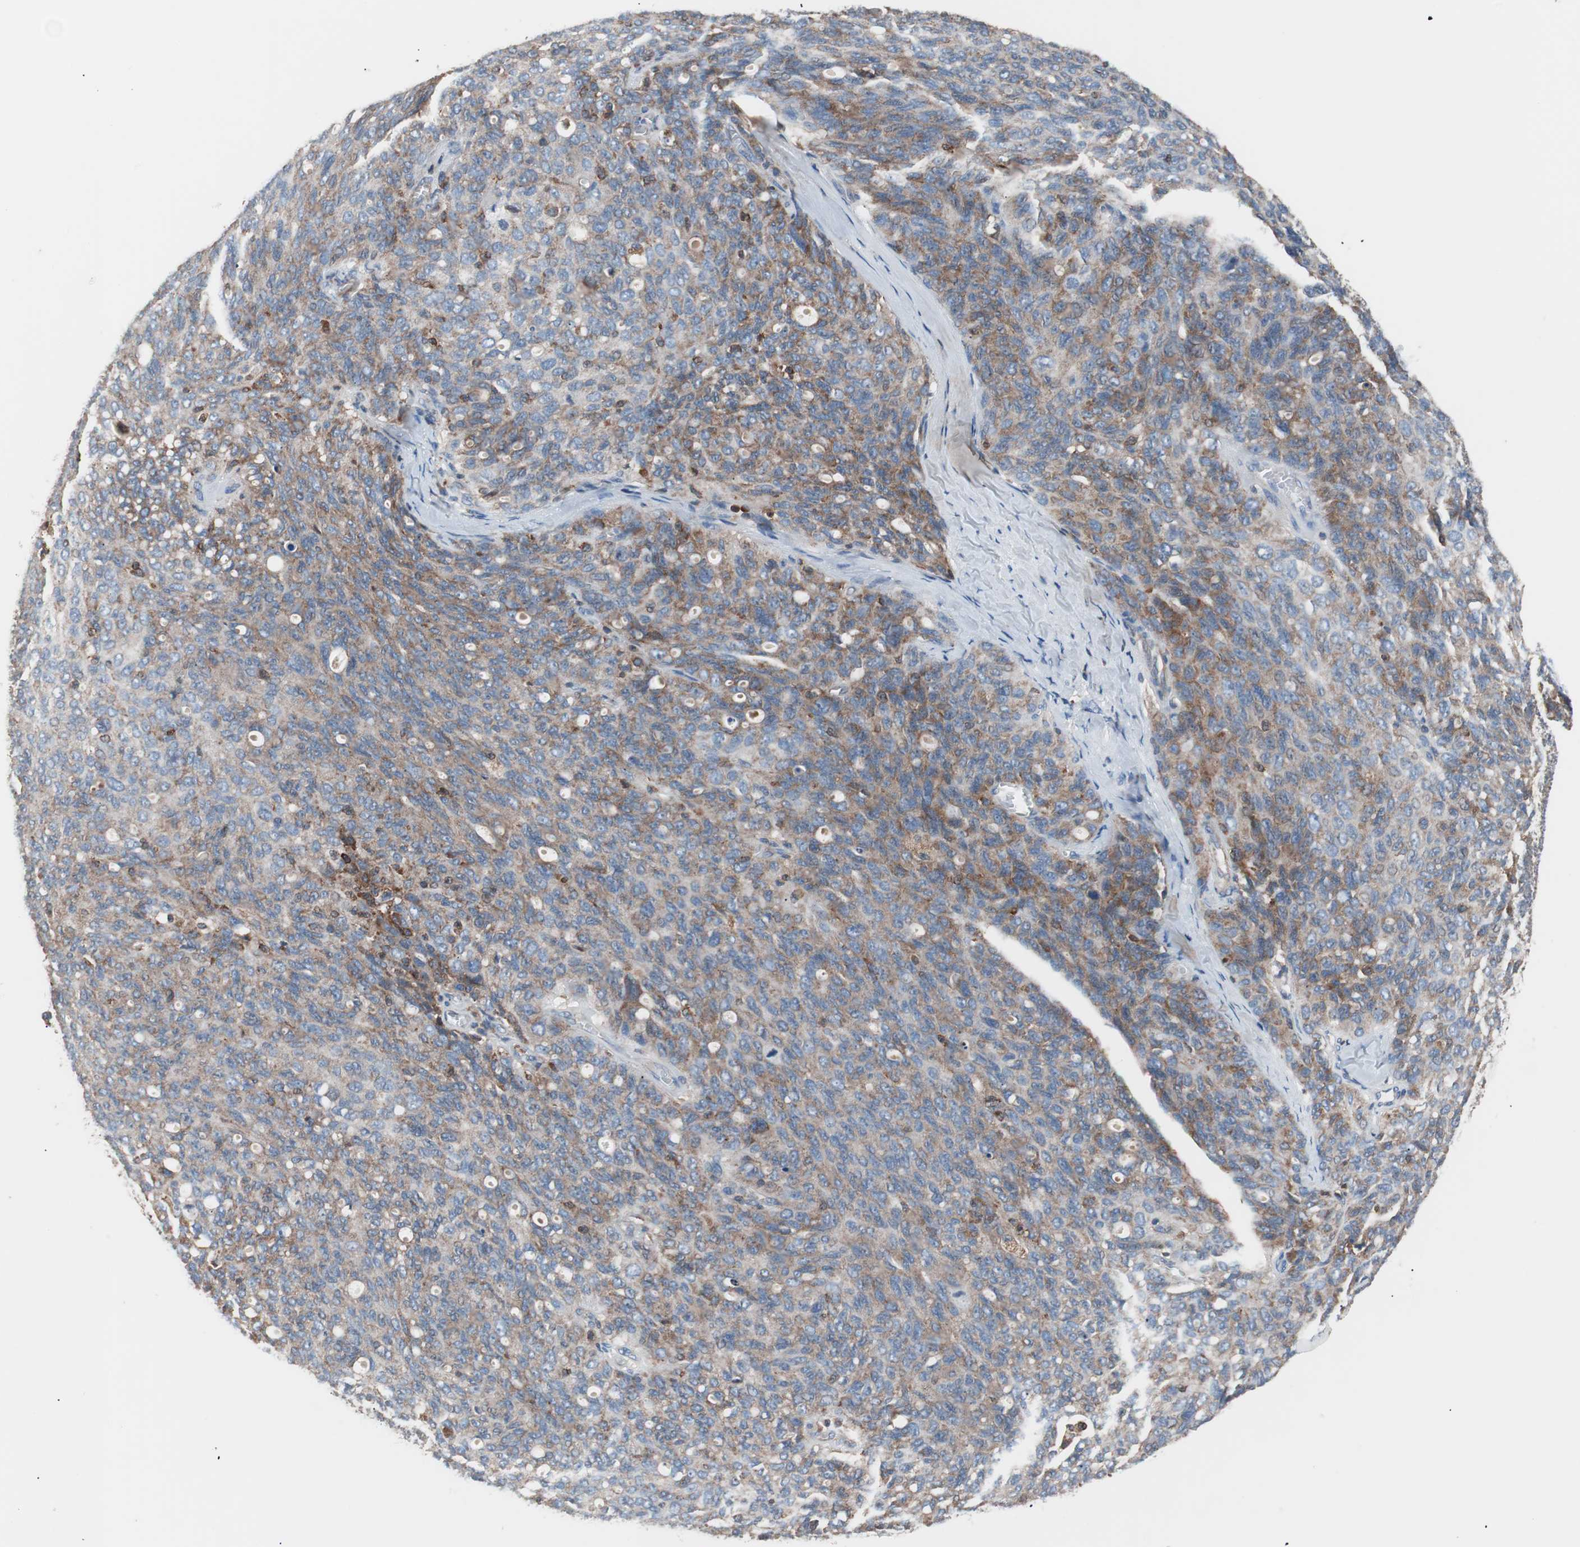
{"staining": {"intensity": "moderate", "quantity": ">75%", "location": "cytoplasmic/membranous"}, "tissue": "ovarian cancer", "cell_type": "Tumor cells", "image_type": "cancer", "snomed": [{"axis": "morphology", "description": "Carcinoma, endometroid"}, {"axis": "topography", "description": "Ovary"}], "caption": "An image of ovarian cancer stained for a protein exhibits moderate cytoplasmic/membranous brown staining in tumor cells. The staining was performed using DAB (3,3'-diaminobenzidine) to visualize the protein expression in brown, while the nuclei were stained in blue with hematoxylin (Magnification: 20x).", "gene": "PIK3R1", "patient": {"sex": "female", "age": 60}}